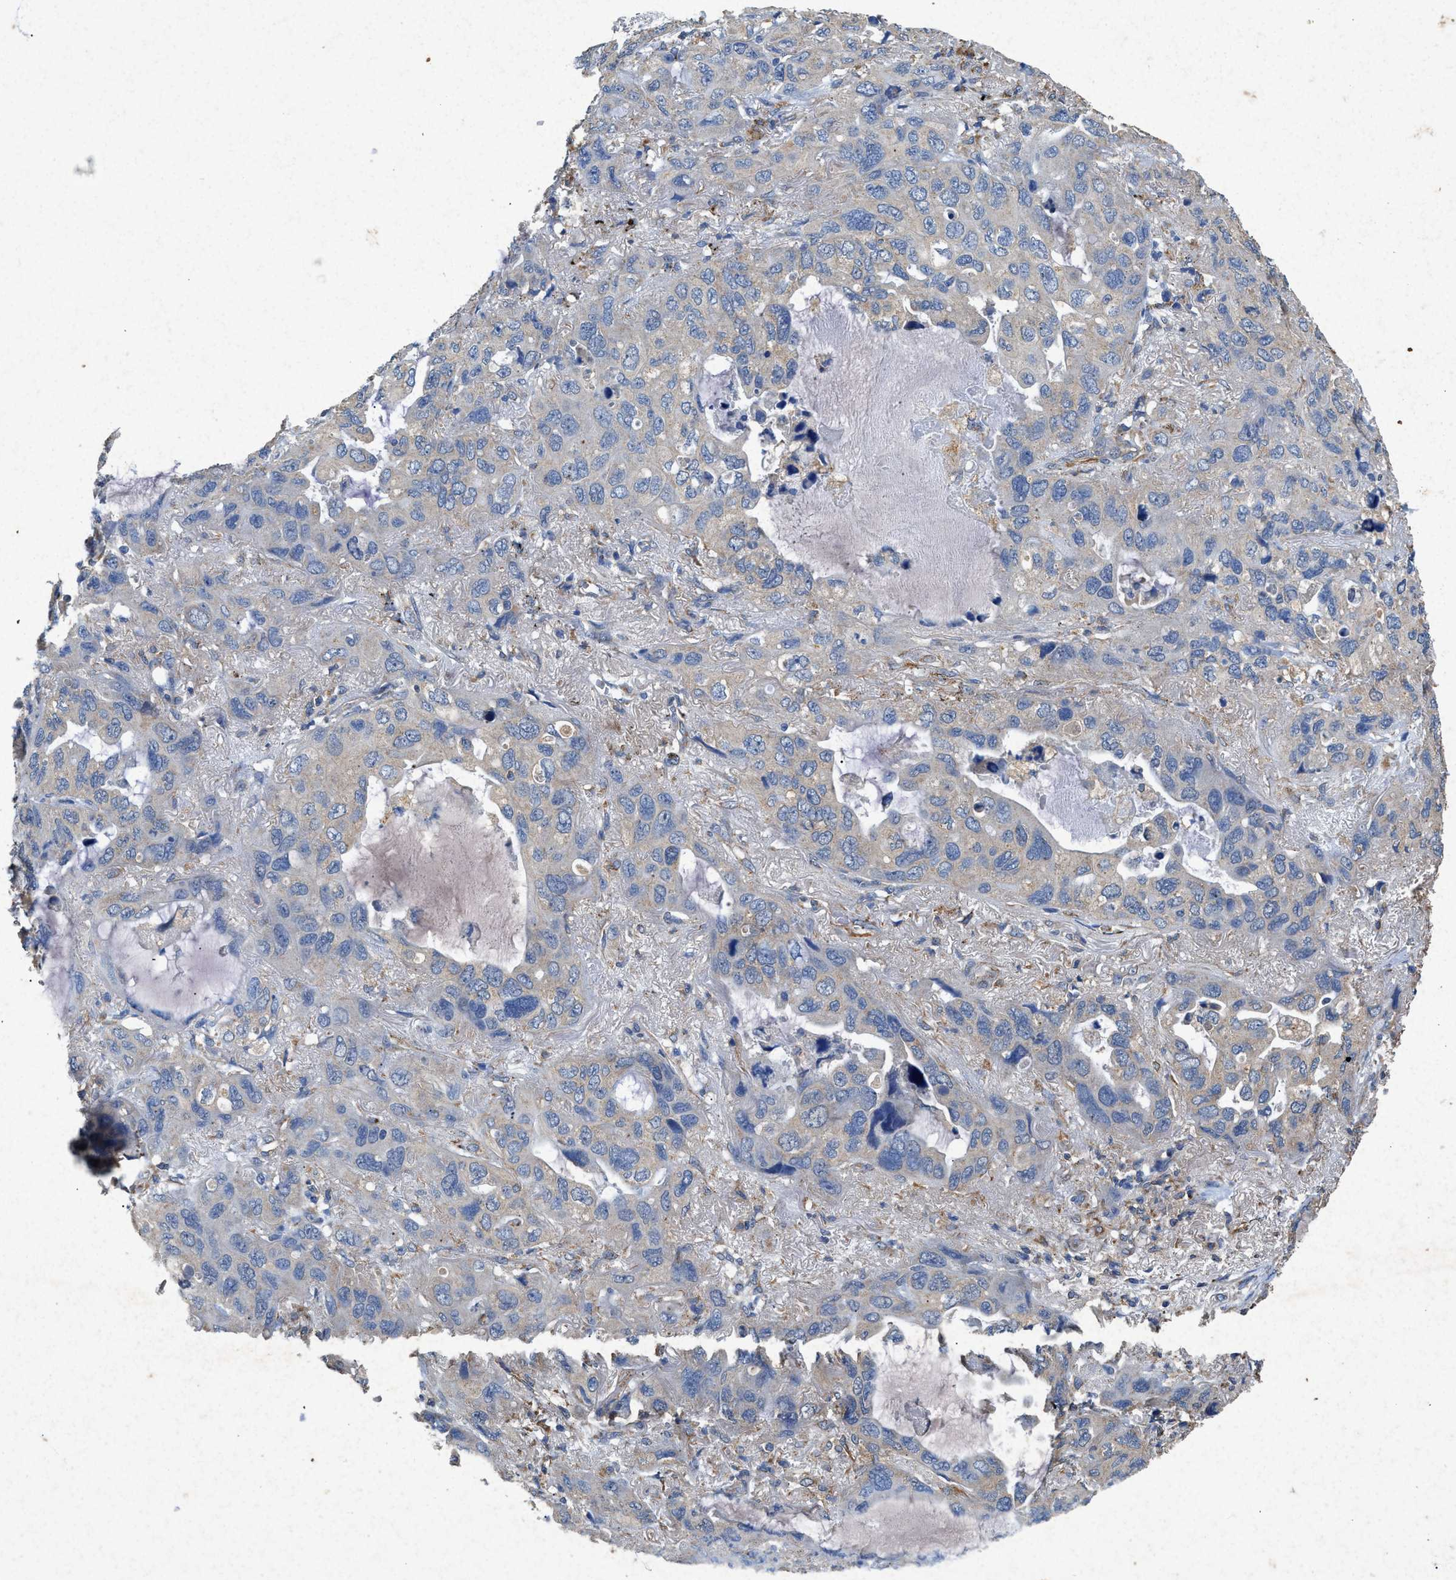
{"staining": {"intensity": "negative", "quantity": "none", "location": "none"}, "tissue": "lung cancer", "cell_type": "Tumor cells", "image_type": "cancer", "snomed": [{"axis": "morphology", "description": "Squamous cell carcinoma, NOS"}, {"axis": "topography", "description": "Lung"}], "caption": "Immunohistochemistry histopathology image of human lung squamous cell carcinoma stained for a protein (brown), which shows no expression in tumor cells.", "gene": "CDK15", "patient": {"sex": "female", "age": 73}}